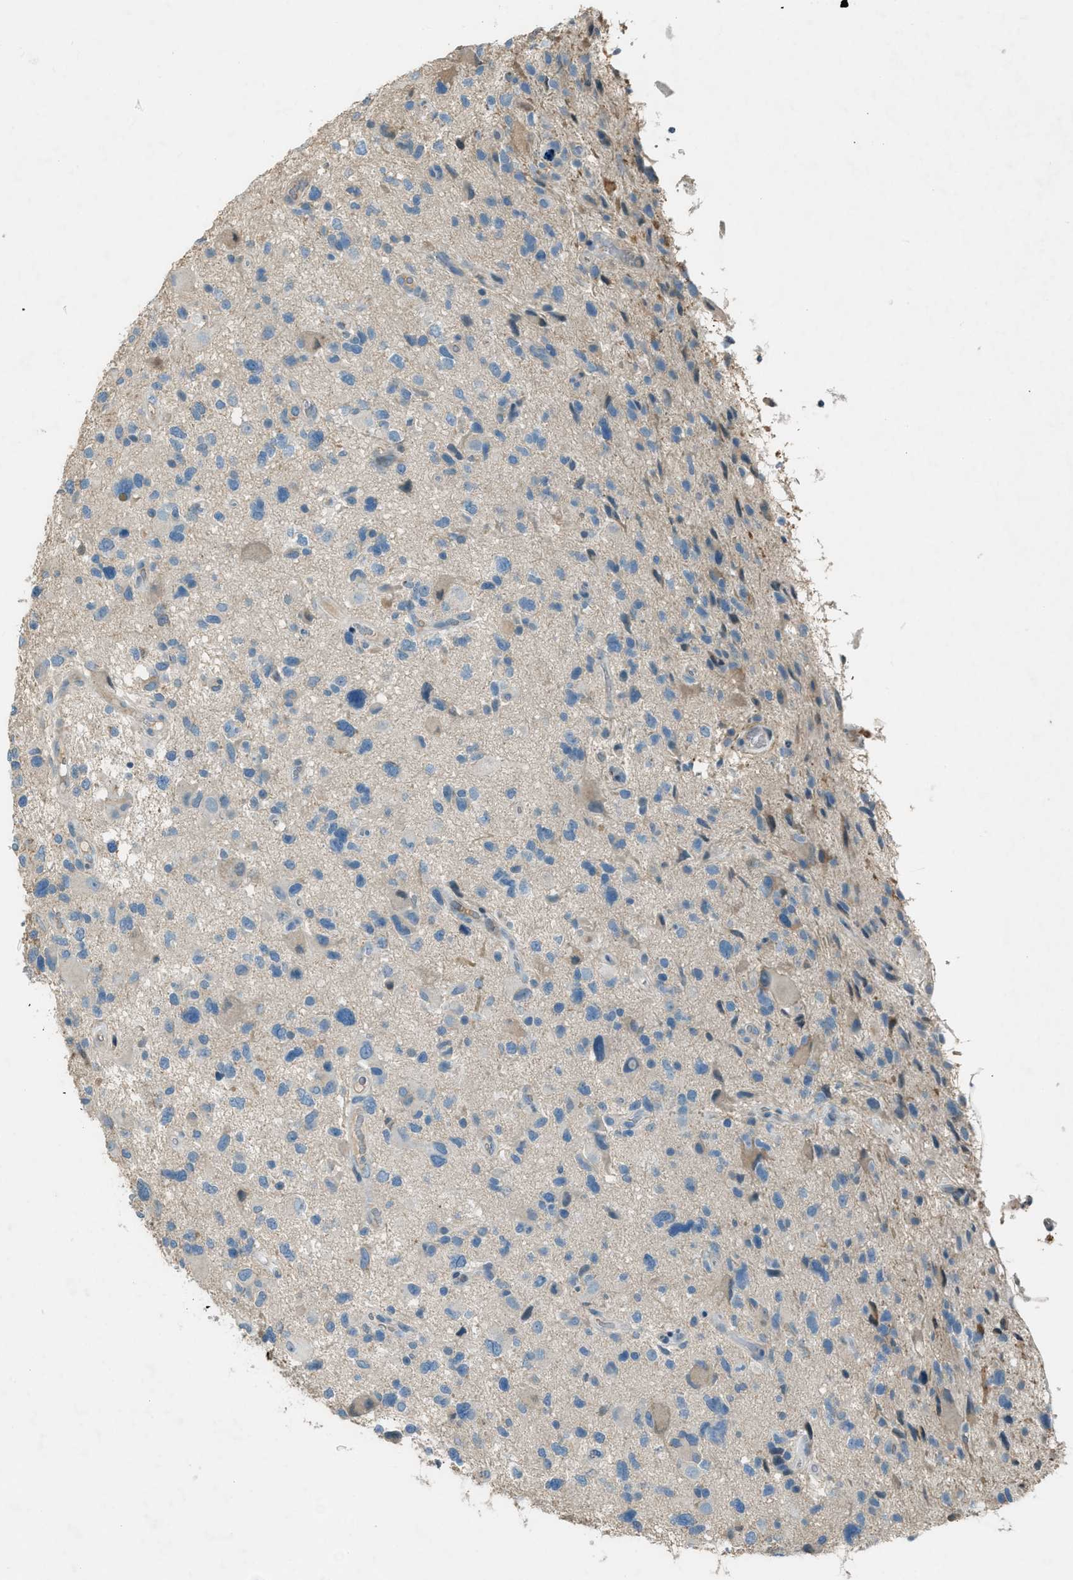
{"staining": {"intensity": "negative", "quantity": "none", "location": "none"}, "tissue": "glioma", "cell_type": "Tumor cells", "image_type": "cancer", "snomed": [{"axis": "morphology", "description": "Glioma, malignant, High grade"}, {"axis": "topography", "description": "Brain"}], "caption": "An immunohistochemistry micrograph of glioma is shown. There is no staining in tumor cells of glioma.", "gene": "FBLN2", "patient": {"sex": "male", "age": 33}}